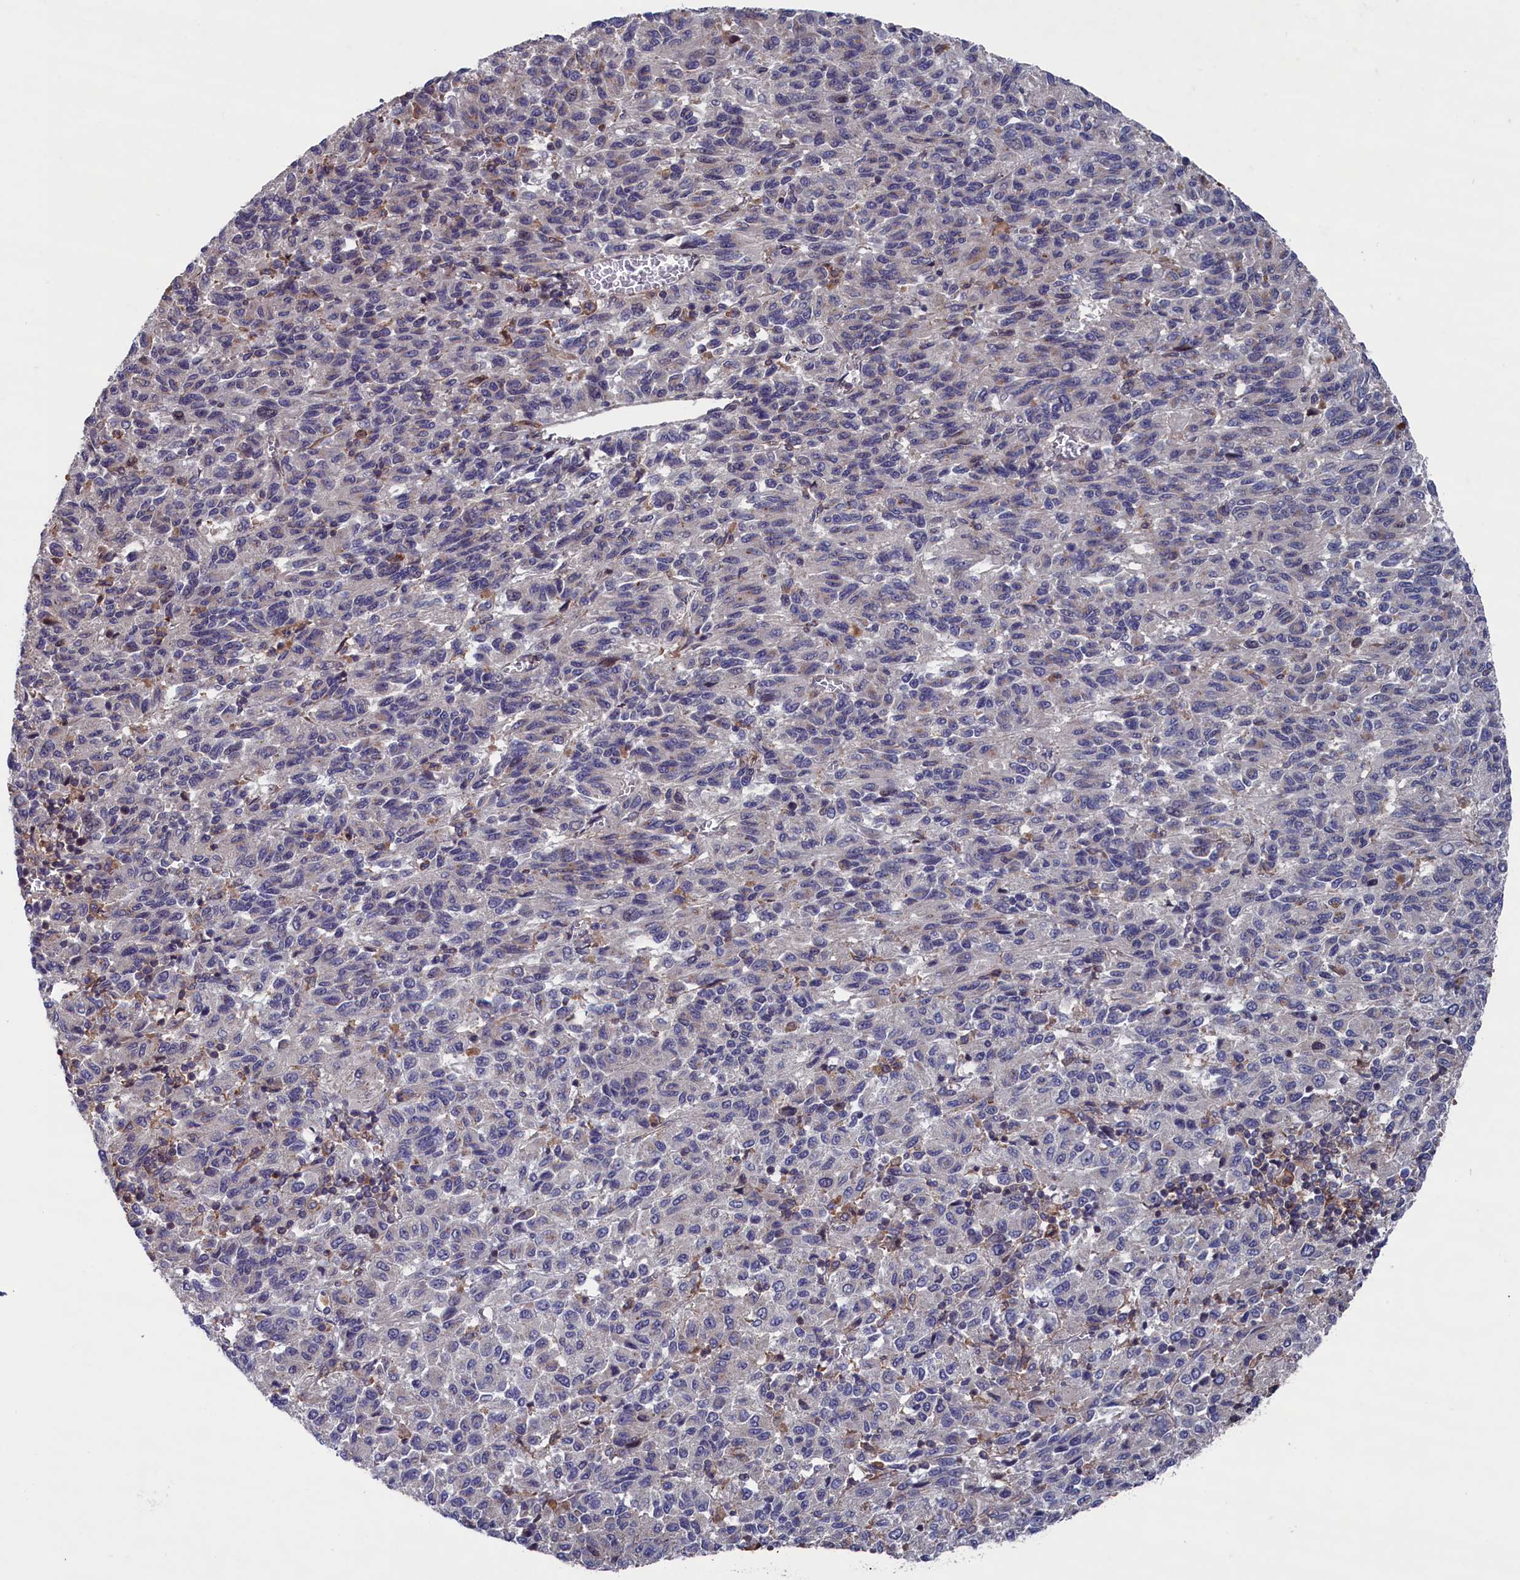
{"staining": {"intensity": "negative", "quantity": "none", "location": "none"}, "tissue": "melanoma", "cell_type": "Tumor cells", "image_type": "cancer", "snomed": [{"axis": "morphology", "description": "Malignant melanoma, Metastatic site"}, {"axis": "topography", "description": "Lung"}], "caption": "Tumor cells show no significant protein positivity in malignant melanoma (metastatic site). (Brightfield microscopy of DAB immunohistochemistry at high magnification).", "gene": "SPATA13", "patient": {"sex": "male", "age": 64}}